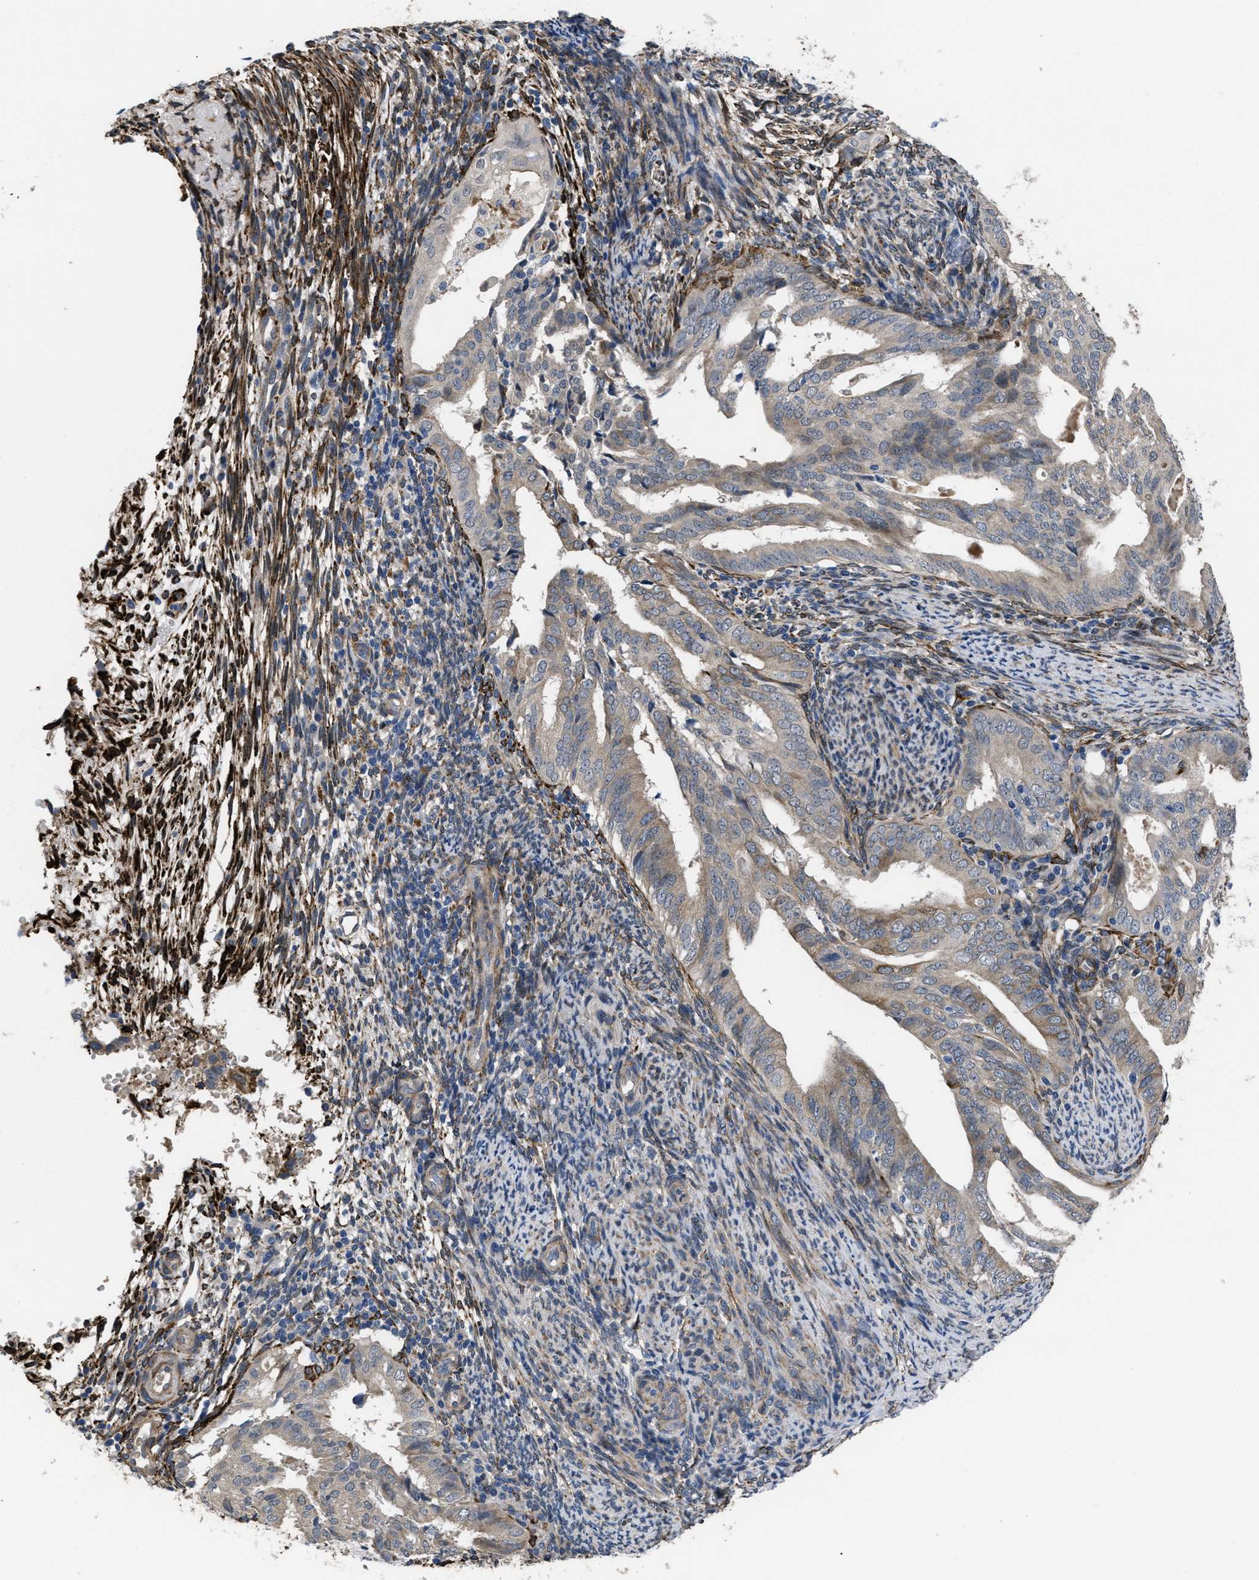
{"staining": {"intensity": "weak", "quantity": "<25%", "location": "cytoplasmic/membranous"}, "tissue": "endometrial cancer", "cell_type": "Tumor cells", "image_type": "cancer", "snomed": [{"axis": "morphology", "description": "Adenocarcinoma, NOS"}, {"axis": "topography", "description": "Endometrium"}], "caption": "The histopathology image shows no staining of tumor cells in adenocarcinoma (endometrial).", "gene": "SQLE", "patient": {"sex": "female", "age": 58}}